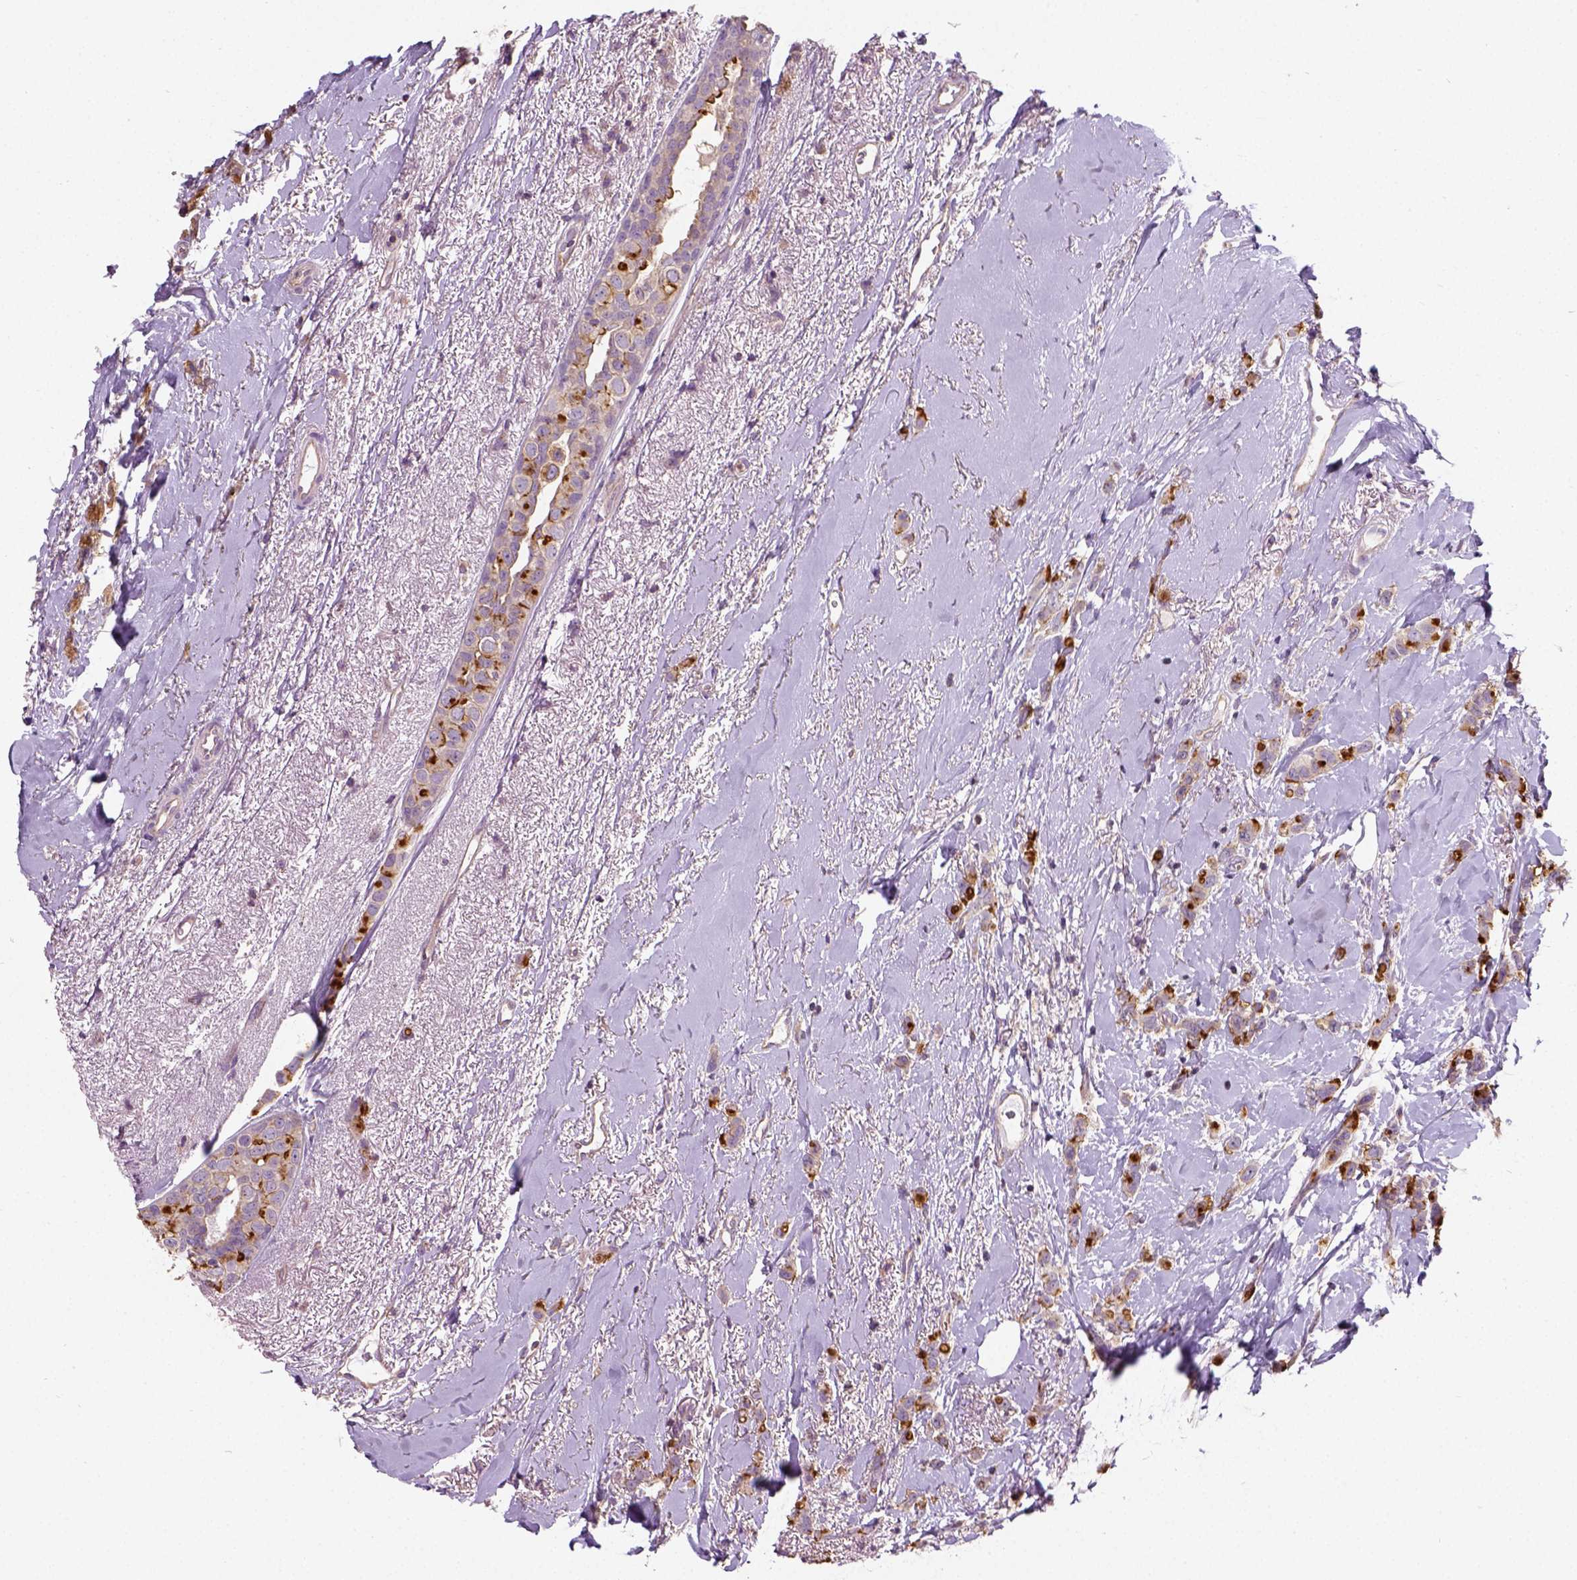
{"staining": {"intensity": "moderate", "quantity": ">75%", "location": "cytoplasmic/membranous"}, "tissue": "breast cancer", "cell_type": "Tumor cells", "image_type": "cancer", "snomed": [{"axis": "morphology", "description": "Lobular carcinoma"}, {"axis": "topography", "description": "Breast"}], "caption": "Breast cancer stained for a protein (brown) shows moderate cytoplasmic/membranous positive expression in approximately >75% of tumor cells.", "gene": "CRACR2A", "patient": {"sex": "female", "age": 66}}